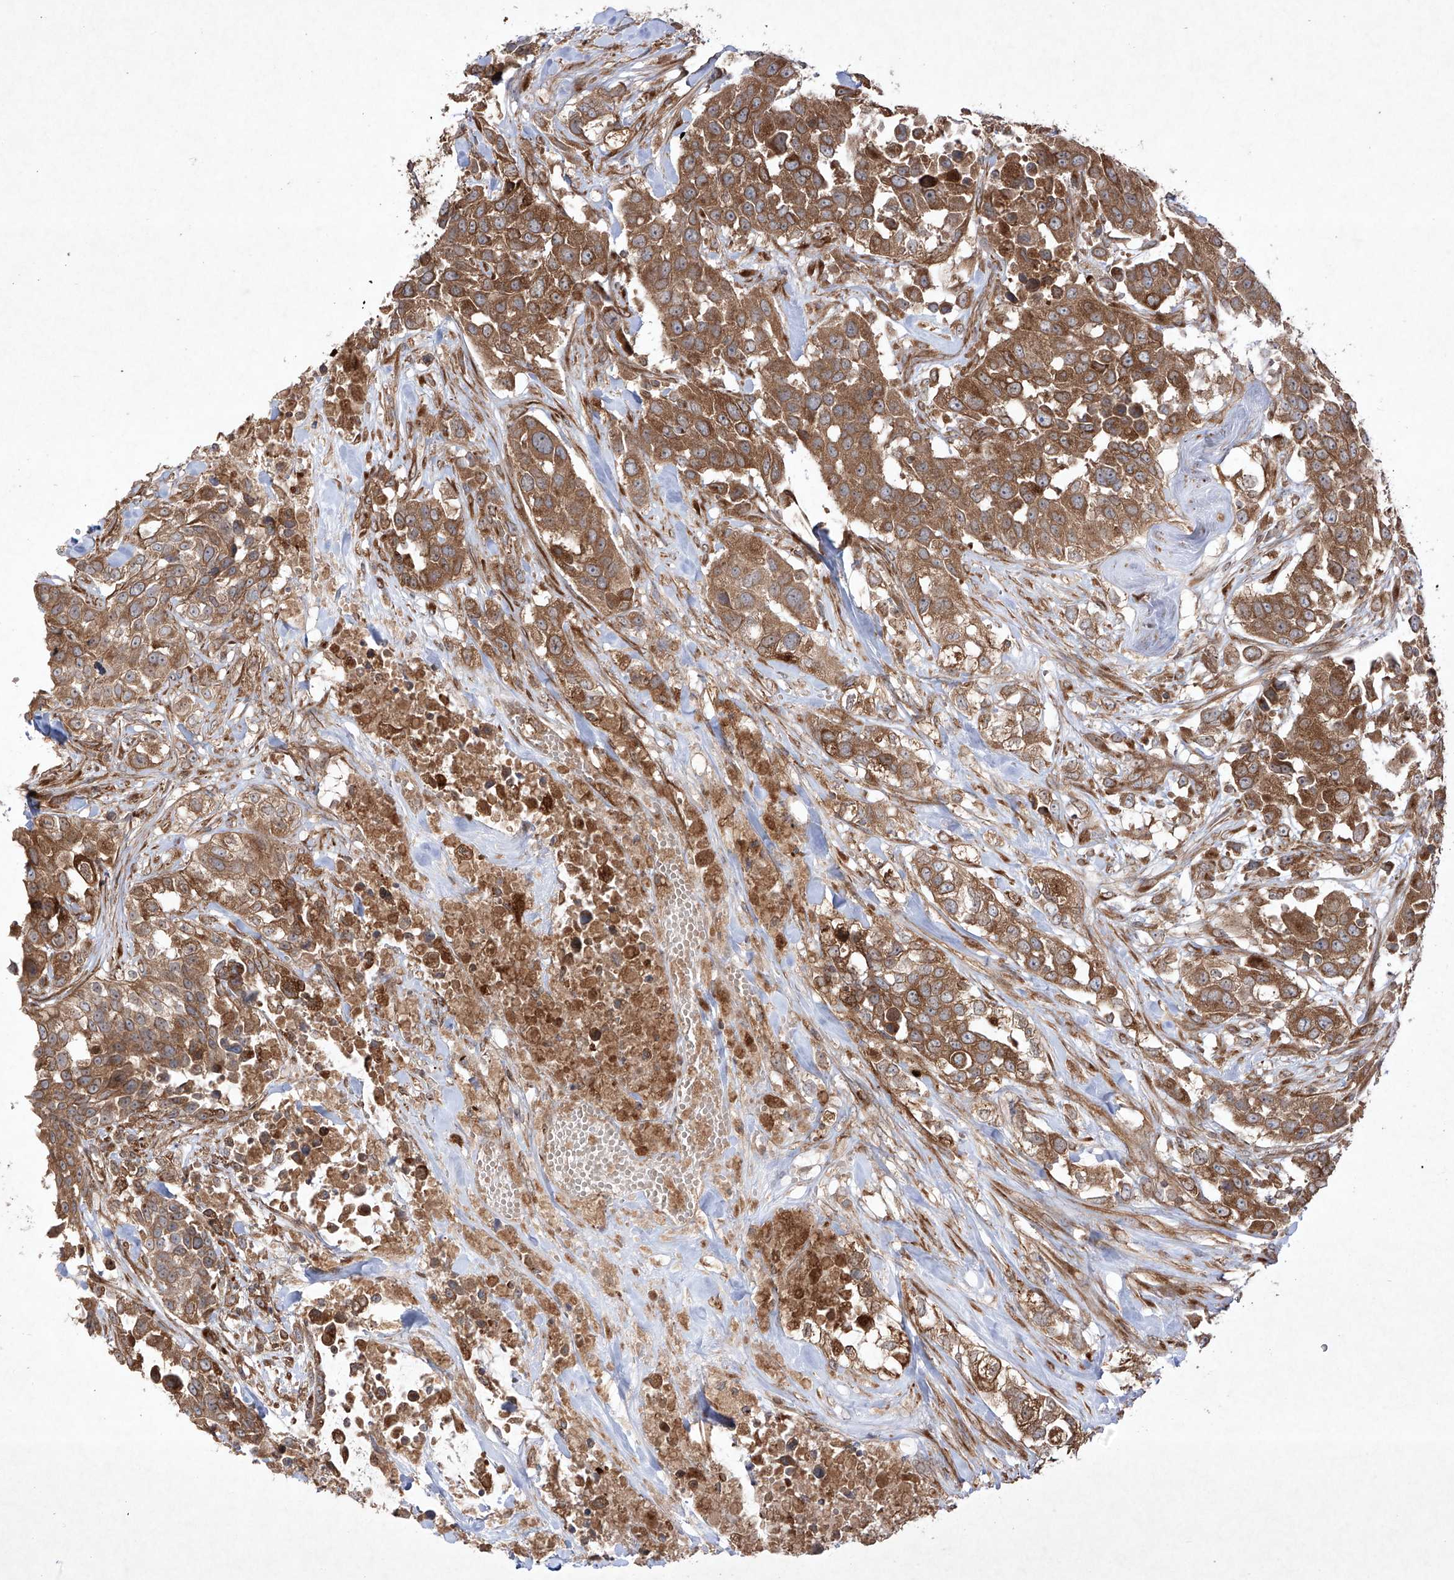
{"staining": {"intensity": "moderate", "quantity": ">75%", "location": "cytoplasmic/membranous"}, "tissue": "urothelial cancer", "cell_type": "Tumor cells", "image_type": "cancer", "snomed": [{"axis": "morphology", "description": "Urothelial carcinoma, High grade"}, {"axis": "topography", "description": "Urinary bladder"}], "caption": "Brown immunohistochemical staining in human urothelial carcinoma (high-grade) displays moderate cytoplasmic/membranous expression in about >75% of tumor cells. The protein is stained brown, and the nuclei are stained in blue (DAB IHC with brightfield microscopy, high magnification).", "gene": "YKT6", "patient": {"sex": "female", "age": 80}}